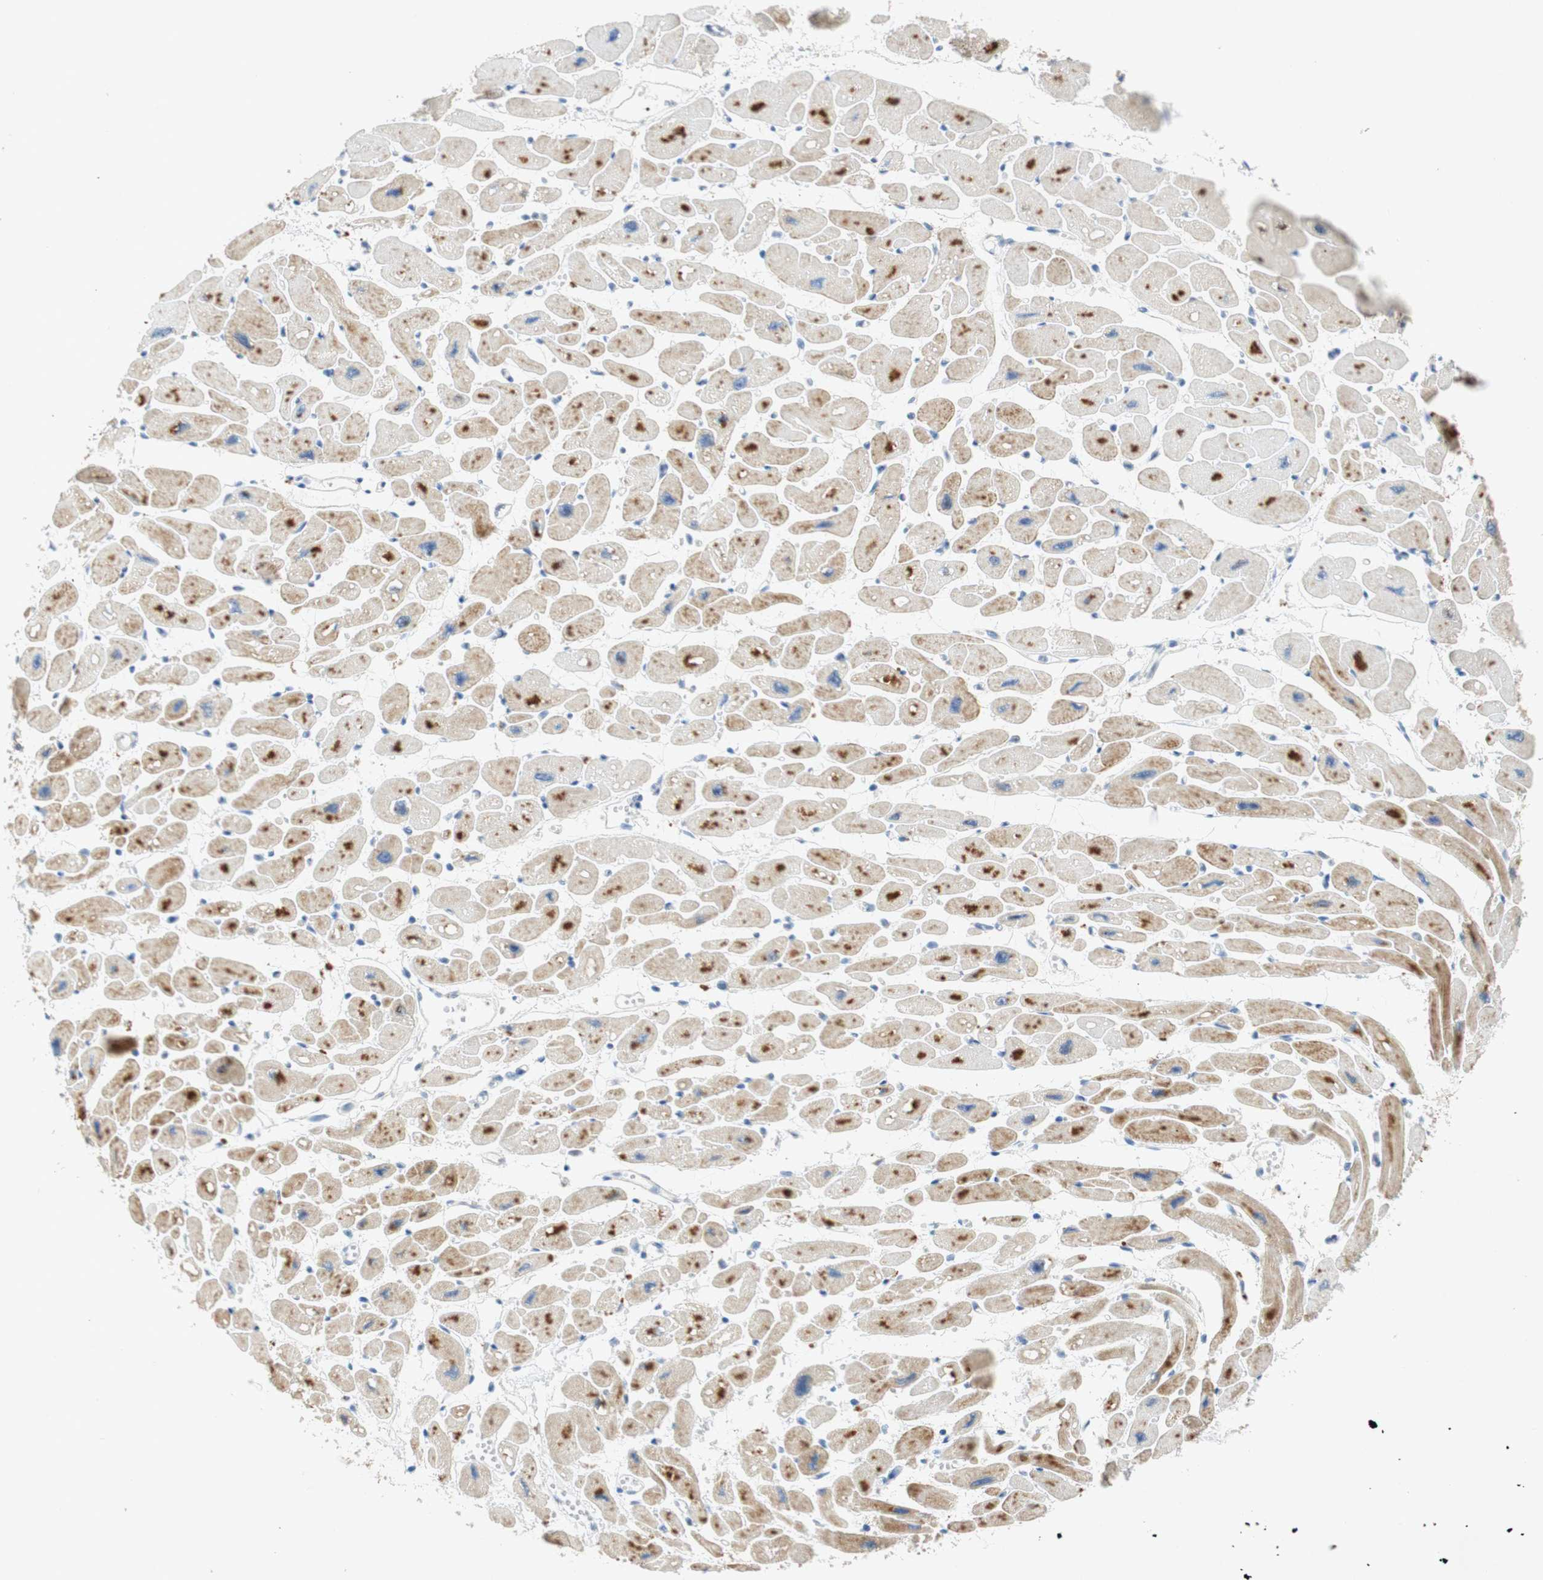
{"staining": {"intensity": "moderate", "quantity": "25%-75%", "location": "cytoplasmic/membranous"}, "tissue": "heart muscle", "cell_type": "Cardiomyocytes", "image_type": "normal", "snomed": [{"axis": "morphology", "description": "Normal tissue, NOS"}, {"axis": "topography", "description": "Heart"}], "caption": "Heart muscle stained with a brown dye exhibits moderate cytoplasmic/membranous positive staining in approximately 25%-75% of cardiomyocytes.", "gene": "RELB", "patient": {"sex": "female", "age": 54}}